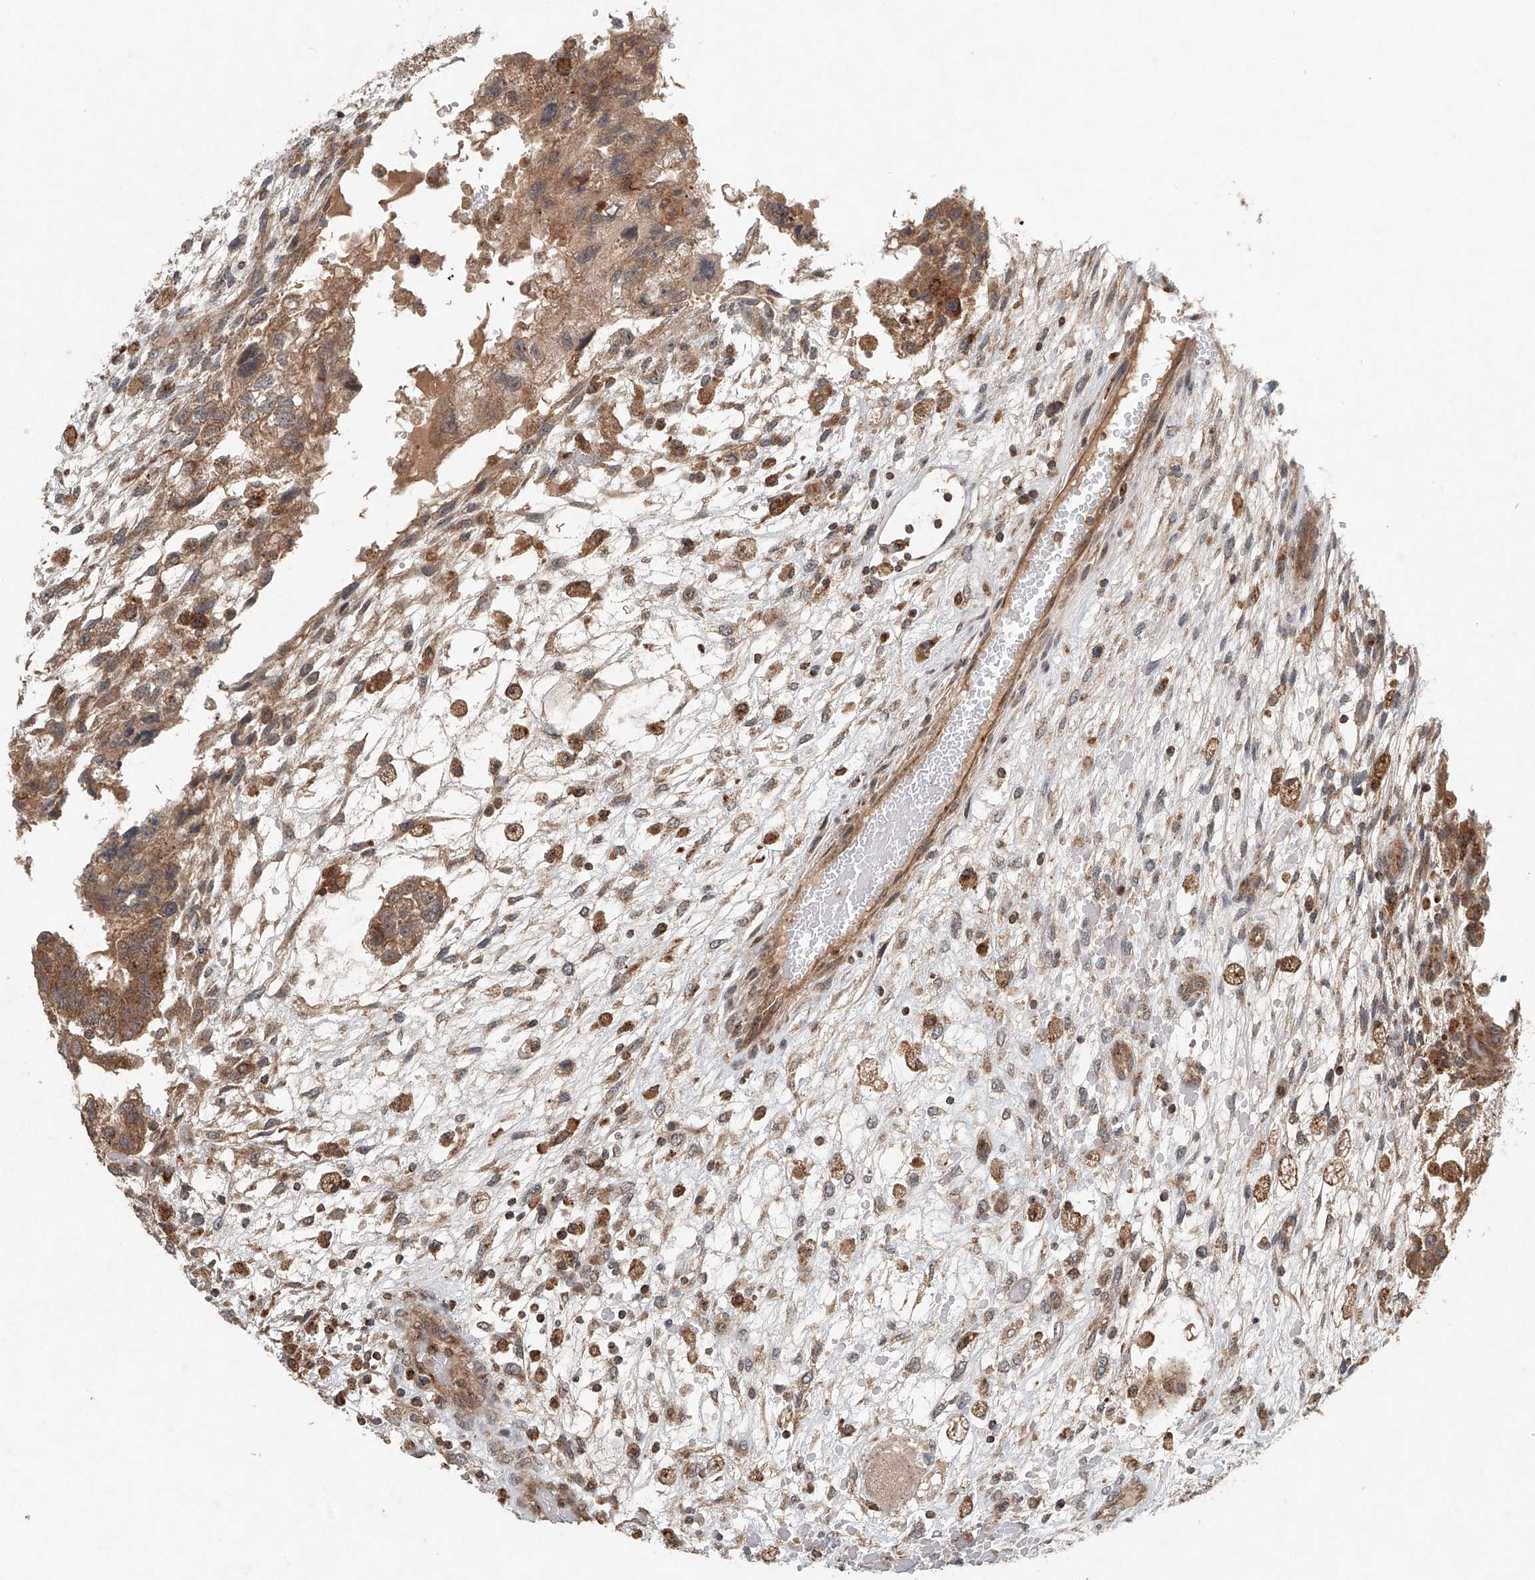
{"staining": {"intensity": "moderate", "quantity": ">75%", "location": "cytoplasmic/membranous"}, "tissue": "testis cancer", "cell_type": "Tumor cells", "image_type": "cancer", "snomed": [{"axis": "morphology", "description": "Carcinoma, Embryonal, NOS"}, {"axis": "topography", "description": "Testis"}], "caption": "Human testis embryonal carcinoma stained for a protein (brown) demonstrates moderate cytoplasmic/membranous positive expression in about >75% of tumor cells.", "gene": "DCAF11", "patient": {"sex": "male", "age": 36}}